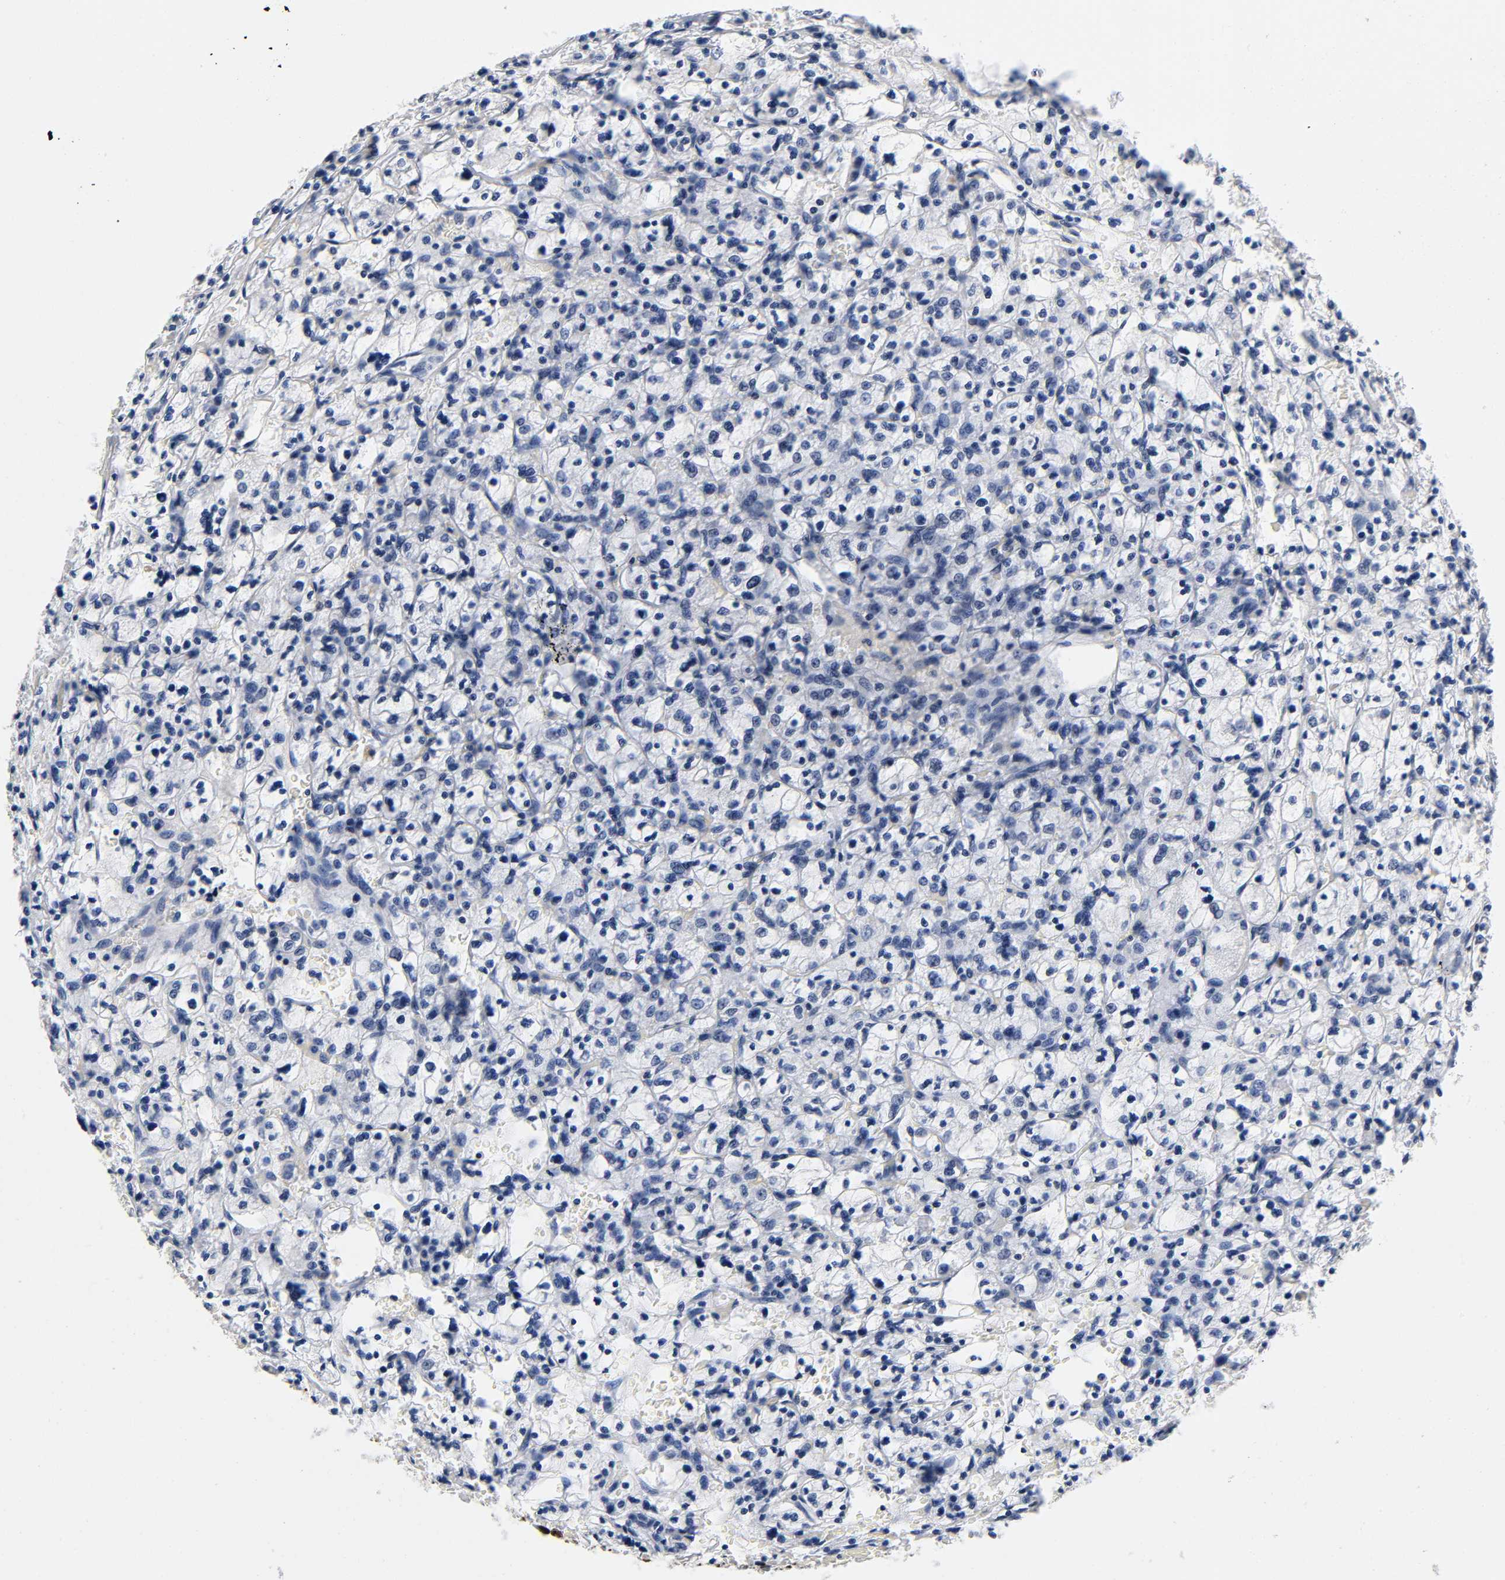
{"staining": {"intensity": "negative", "quantity": "none", "location": "none"}, "tissue": "renal cancer", "cell_type": "Tumor cells", "image_type": "cancer", "snomed": [{"axis": "morphology", "description": "Adenocarcinoma, NOS"}, {"axis": "topography", "description": "Kidney"}], "caption": "IHC image of renal cancer (adenocarcinoma) stained for a protein (brown), which reveals no staining in tumor cells.", "gene": "UBTF", "patient": {"sex": "female", "age": 83}}